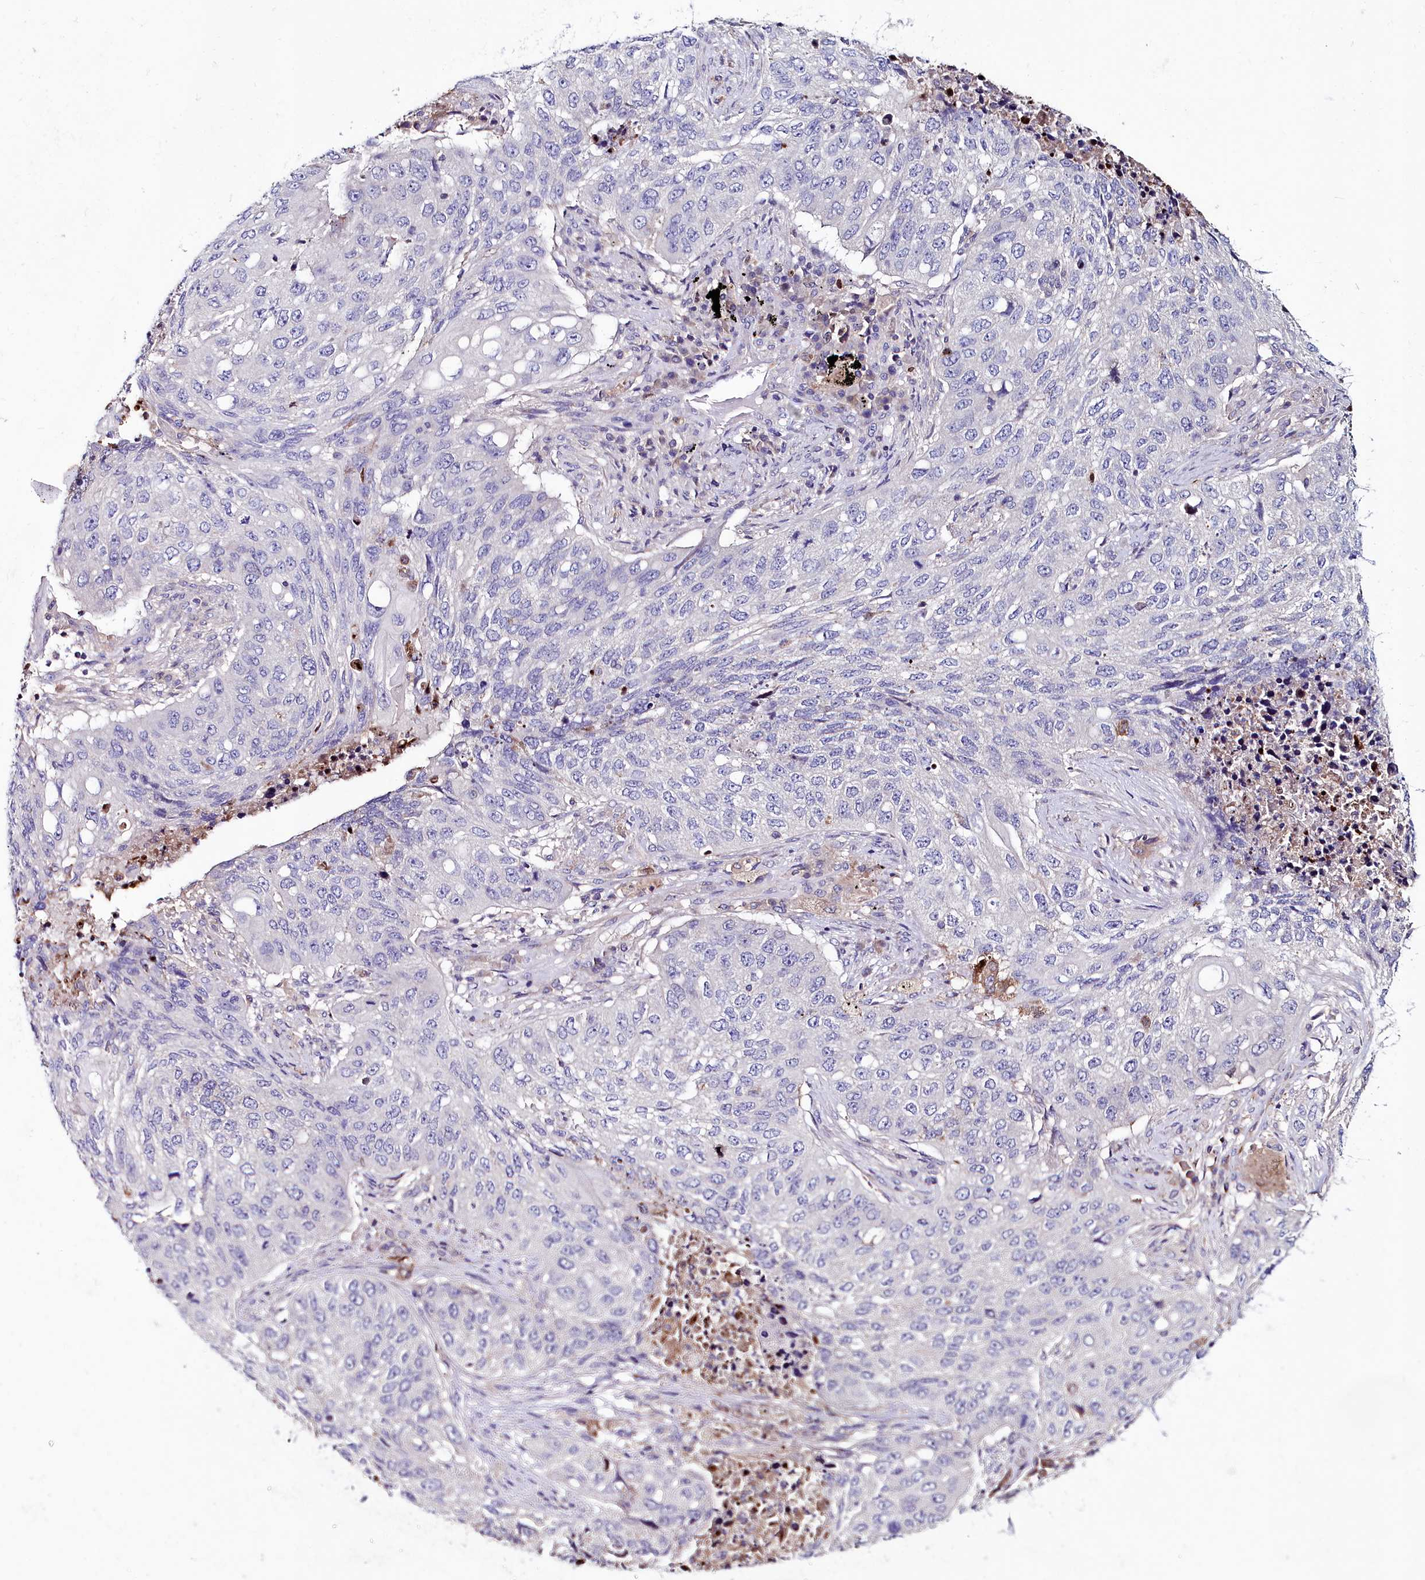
{"staining": {"intensity": "negative", "quantity": "none", "location": "none"}, "tissue": "lung cancer", "cell_type": "Tumor cells", "image_type": "cancer", "snomed": [{"axis": "morphology", "description": "Squamous cell carcinoma, NOS"}, {"axis": "topography", "description": "Lung"}], "caption": "An image of human squamous cell carcinoma (lung) is negative for staining in tumor cells. Brightfield microscopy of IHC stained with DAB (3,3'-diaminobenzidine) (brown) and hematoxylin (blue), captured at high magnification.", "gene": "AMBRA1", "patient": {"sex": "female", "age": 63}}